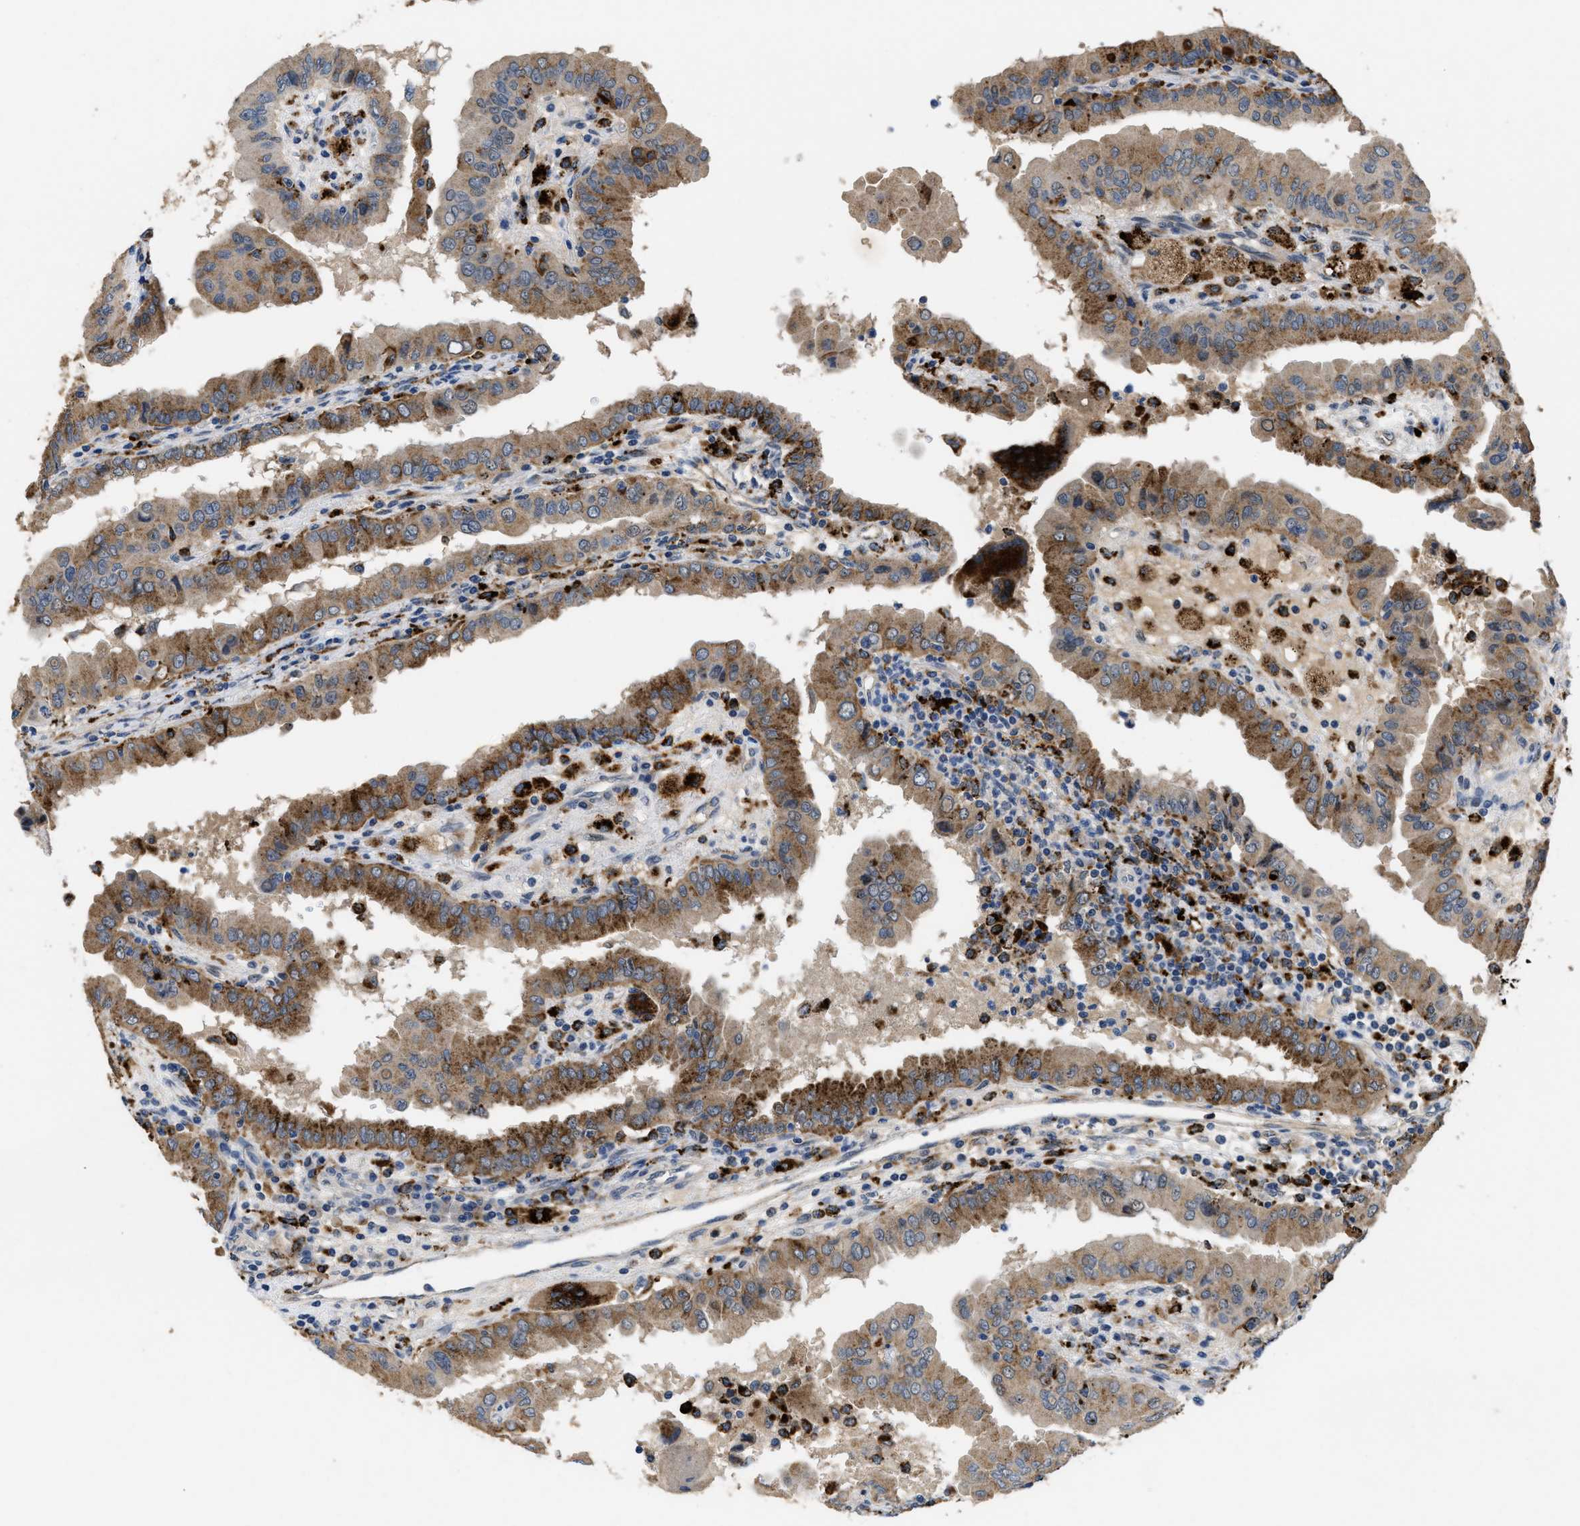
{"staining": {"intensity": "moderate", "quantity": ">75%", "location": "cytoplasmic/membranous"}, "tissue": "thyroid cancer", "cell_type": "Tumor cells", "image_type": "cancer", "snomed": [{"axis": "morphology", "description": "Papillary adenocarcinoma, NOS"}, {"axis": "topography", "description": "Thyroid gland"}], "caption": "High-power microscopy captured an immunohistochemistry image of papillary adenocarcinoma (thyroid), revealing moderate cytoplasmic/membranous expression in approximately >75% of tumor cells.", "gene": "BMPR2", "patient": {"sex": "male", "age": 33}}